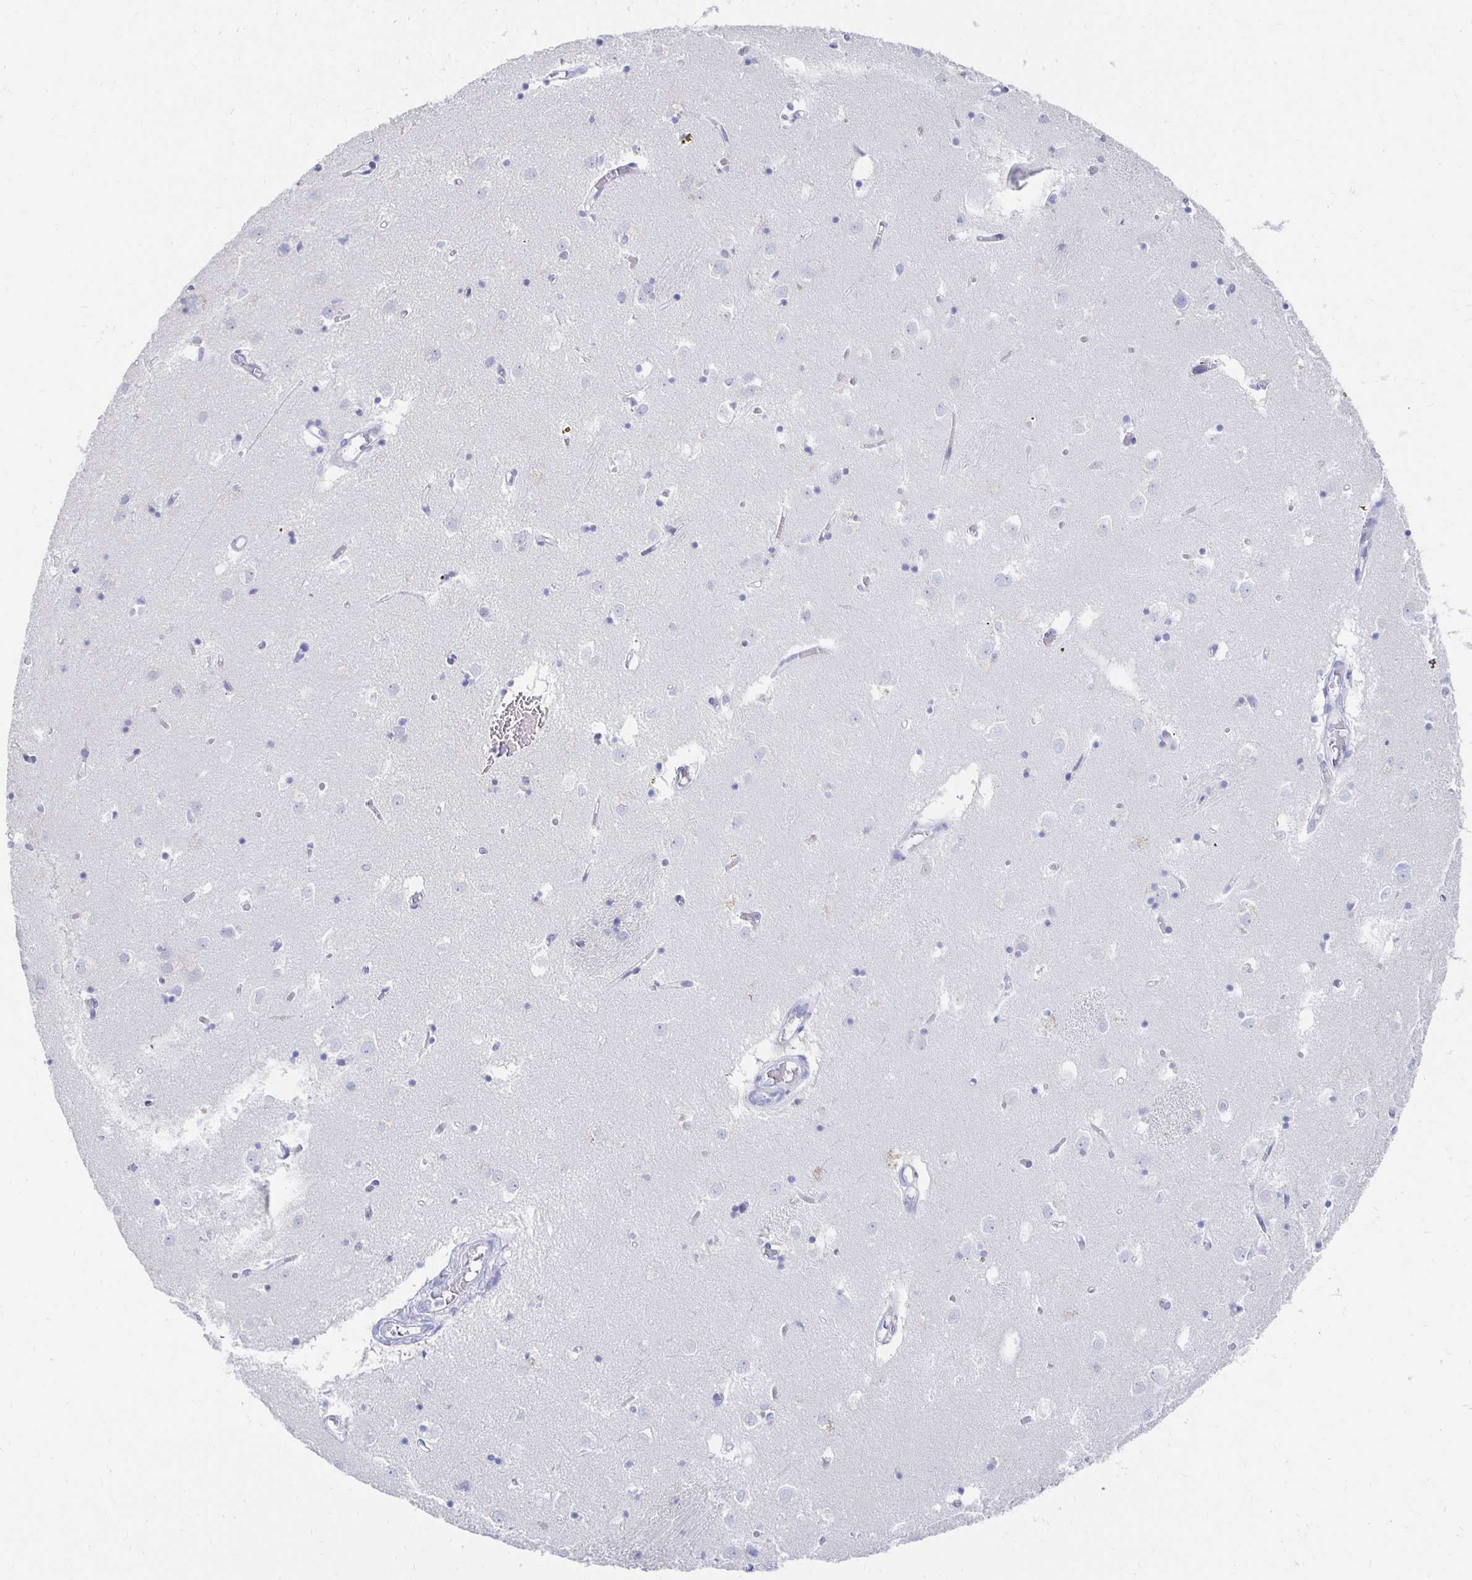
{"staining": {"intensity": "negative", "quantity": "none", "location": "none"}, "tissue": "caudate", "cell_type": "Glial cells", "image_type": "normal", "snomed": [{"axis": "morphology", "description": "Normal tissue, NOS"}, {"axis": "topography", "description": "Lateral ventricle wall"}], "caption": "Caudate was stained to show a protein in brown. There is no significant expression in glial cells. The staining is performed using DAB brown chromogen with nuclei counter-stained in using hematoxylin.", "gene": "PRDM7", "patient": {"sex": "male", "age": 70}}